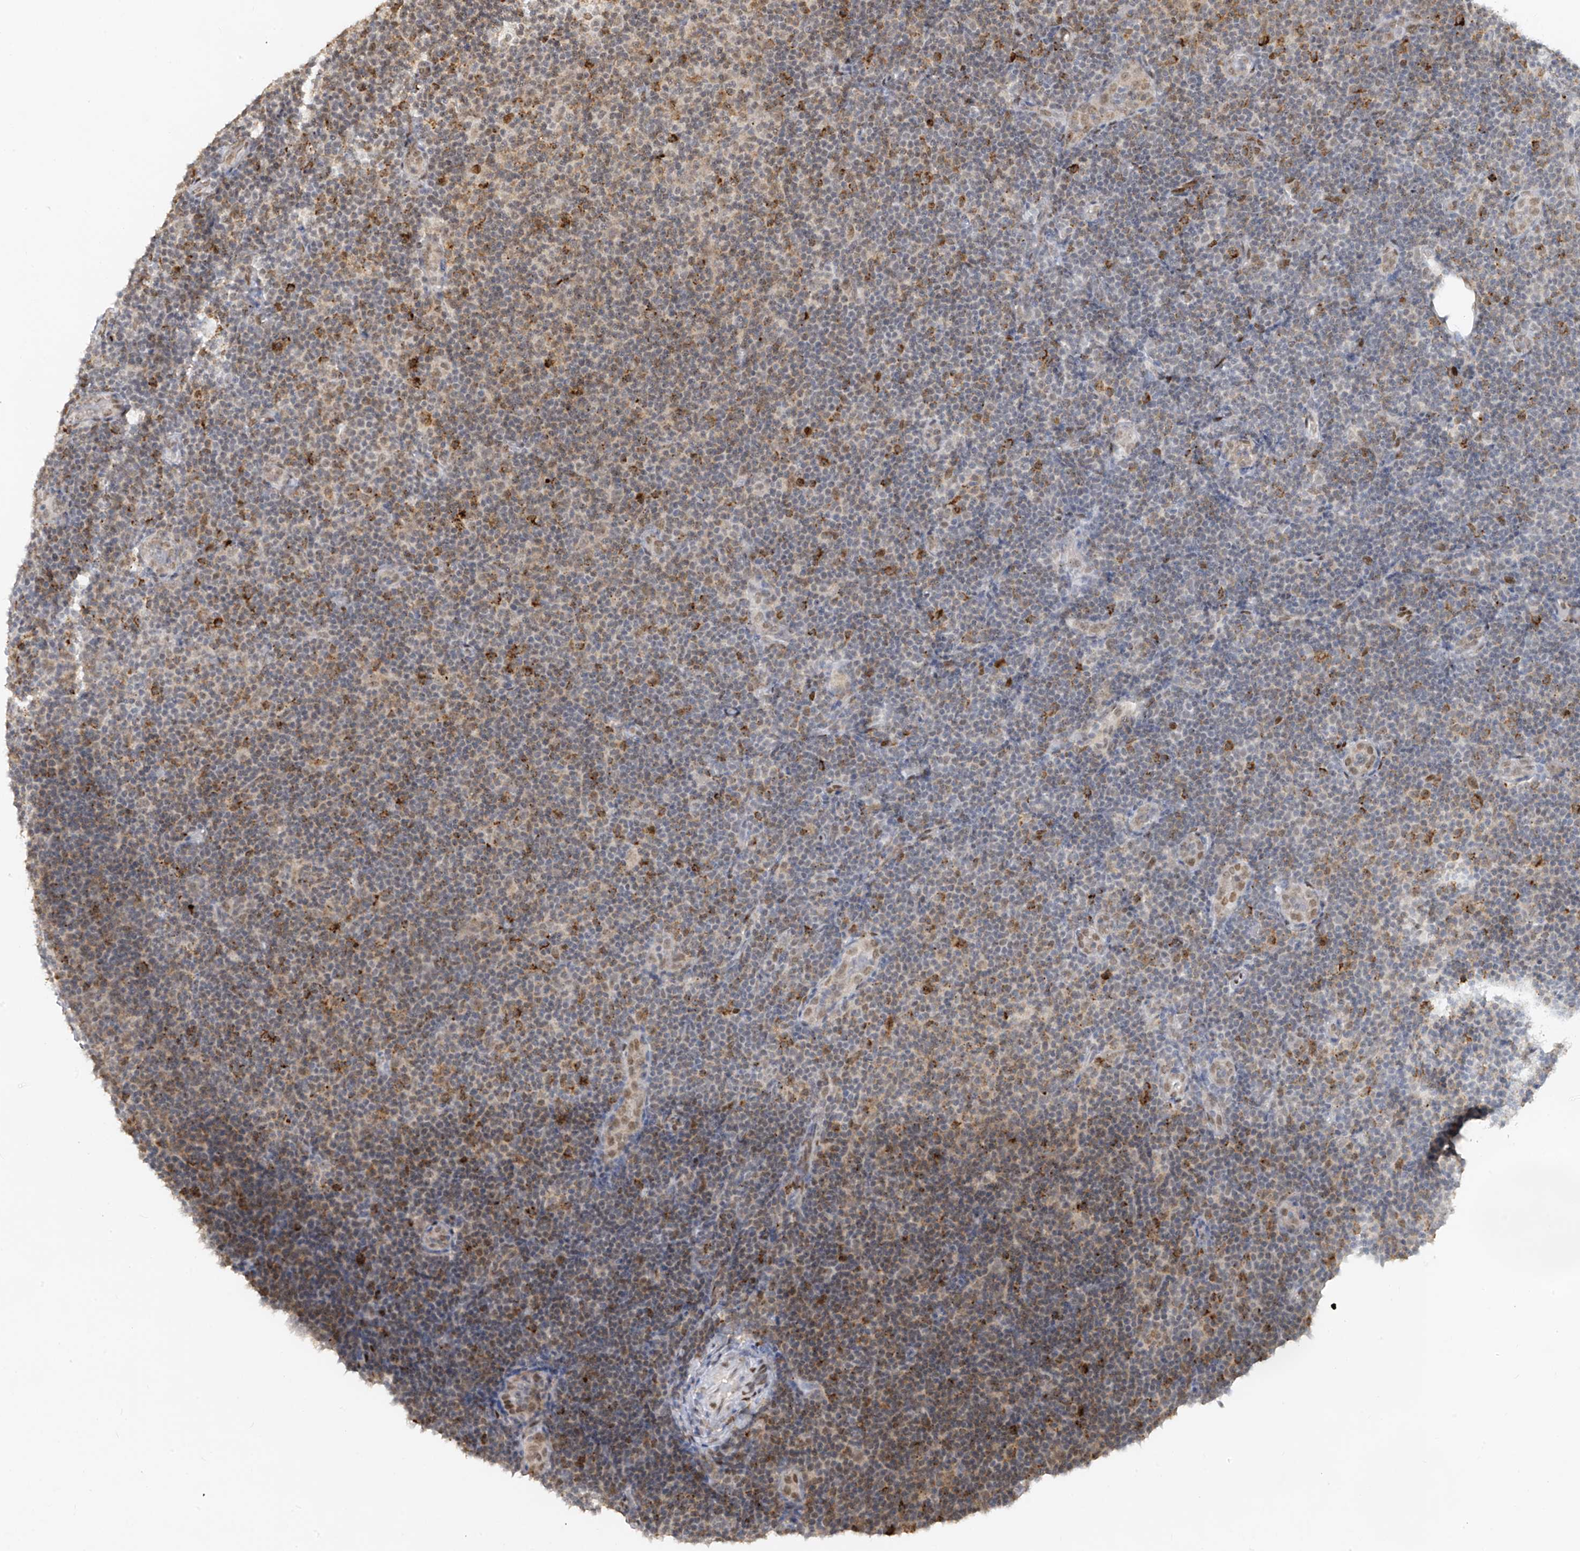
{"staining": {"intensity": "weak", "quantity": "<25%", "location": "cytoplasmic/membranous"}, "tissue": "lymphoma", "cell_type": "Tumor cells", "image_type": "cancer", "snomed": [{"axis": "morphology", "description": "Malignant lymphoma, non-Hodgkin's type, Low grade"}, {"axis": "topography", "description": "Lymph node"}], "caption": "There is no significant positivity in tumor cells of lymphoma.", "gene": "ATRIP", "patient": {"sex": "male", "age": 83}}